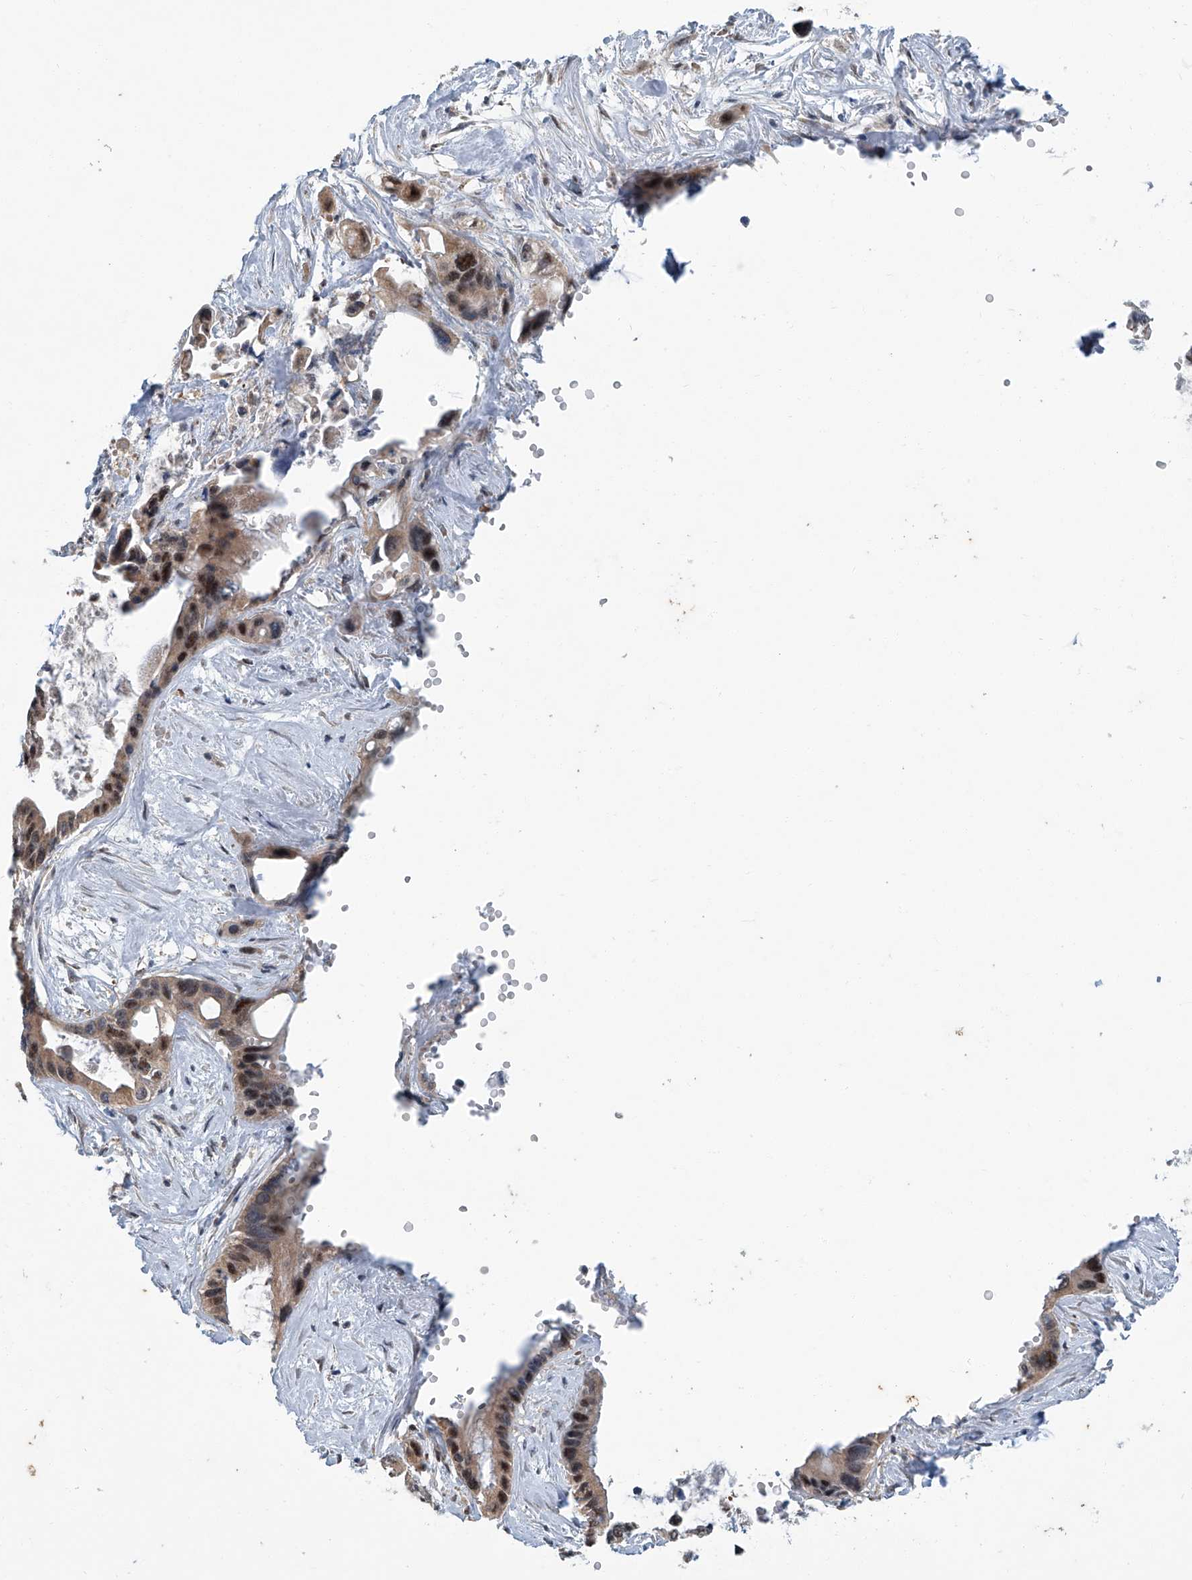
{"staining": {"intensity": "moderate", "quantity": ">75%", "location": "cytoplasmic/membranous,nuclear"}, "tissue": "pancreatic cancer", "cell_type": "Tumor cells", "image_type": "cancer", "snomed": [{"axis": "morphology", "description": "Adenocarcinoma, NOS"}, {"axis": "topography", "description": "Pancreas"}], "caption": "A medium amount of moderate cytoplasmic/membranous and nuclear staining is appreciated in about >75% of tumor cells in pancreatic adenocarcinoma tissue.", "gene": "CLK1", "patient": {"sex": "male", "age": 66}}